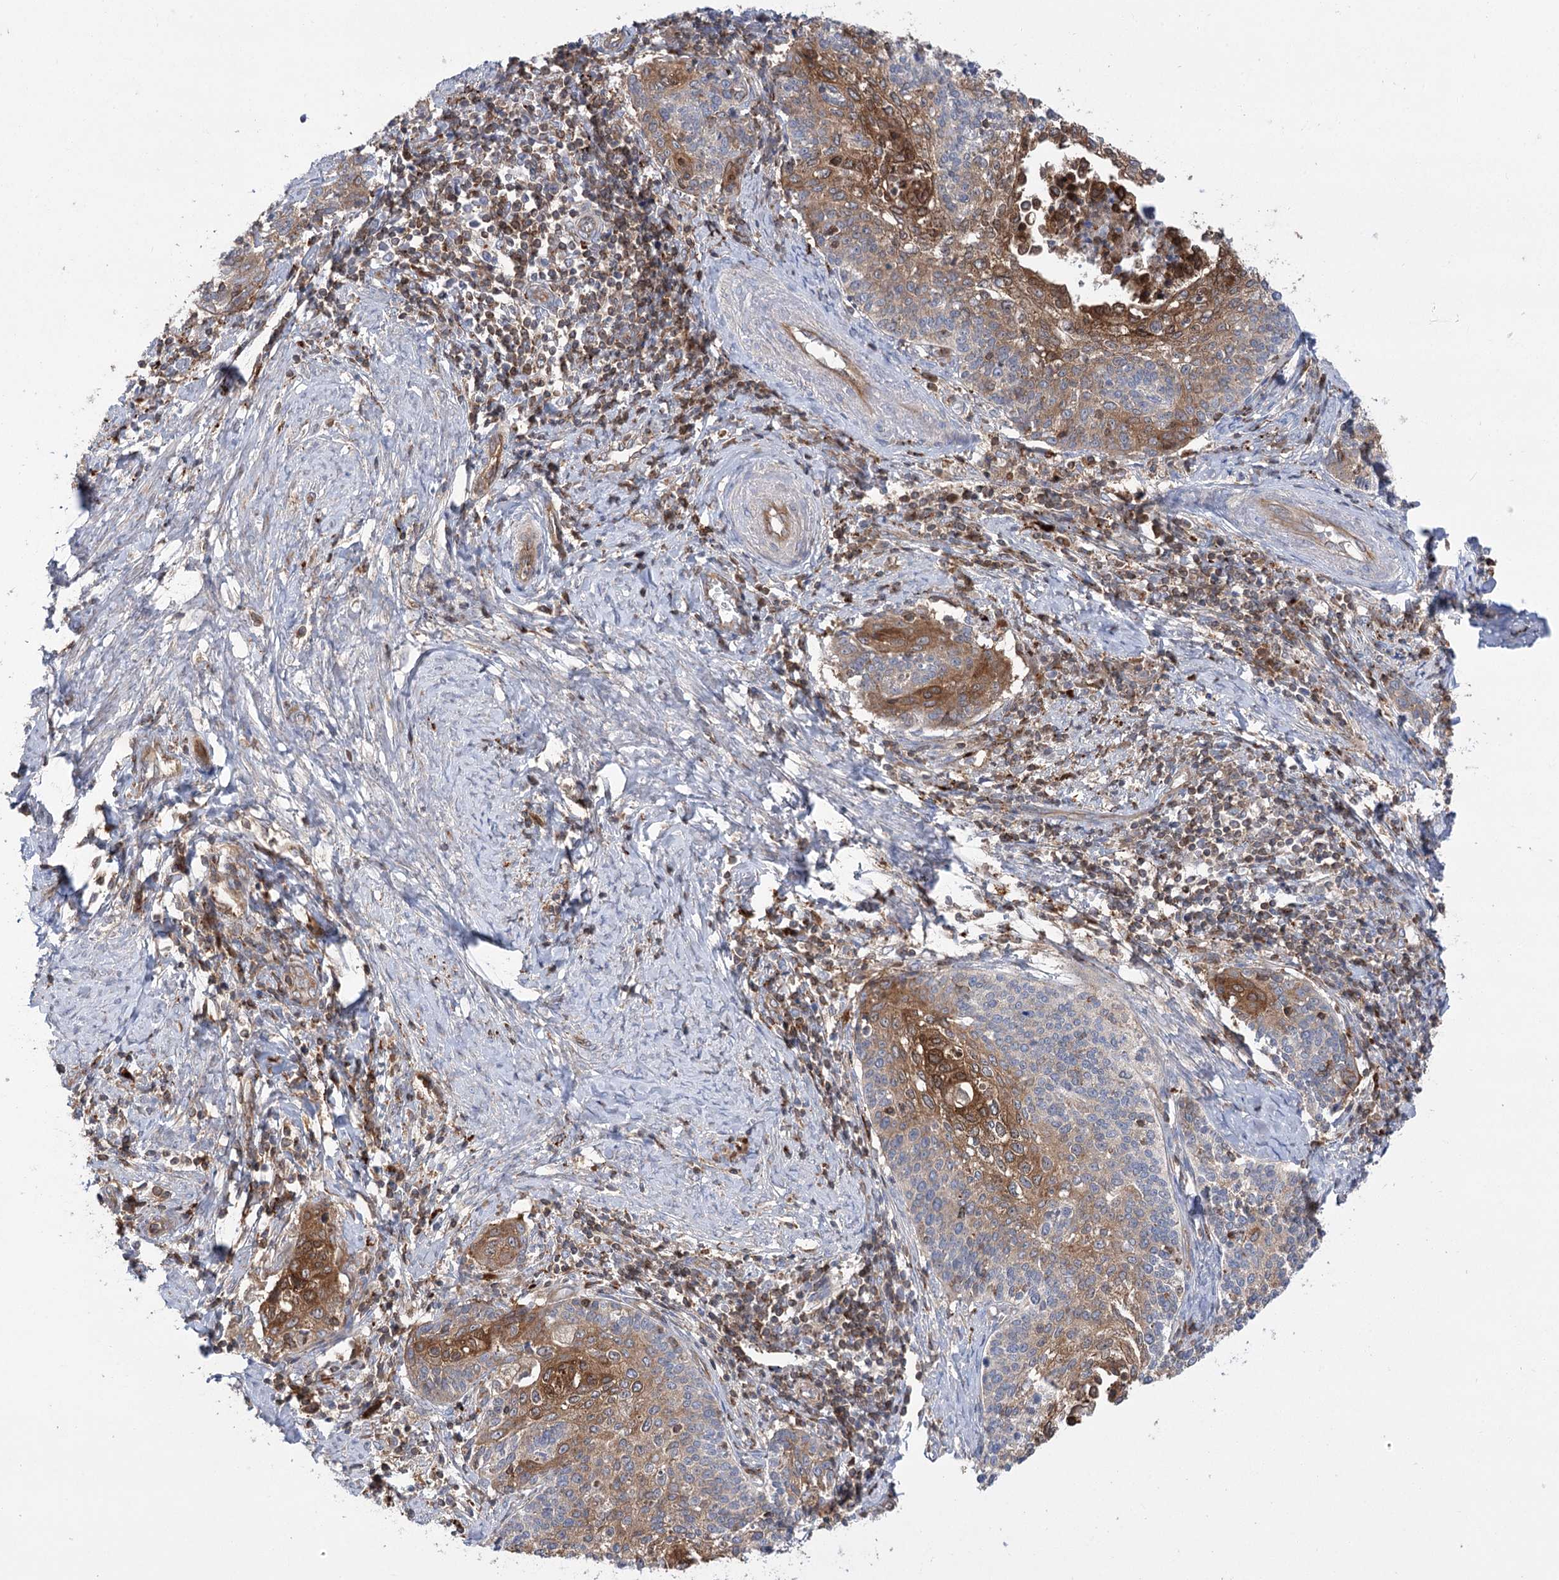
{"staining": {"intensity": "moderate", "quantity": "25%-75%", "location": "cytoplasmic/membranous"}, "tissue": "cervical cancer", "cell_type": "Tumor cells", "image_type": "cancer", "snomed": [{"axis": "morphology", "description": "Squamous cell carcinoma, NOS"}, {"axis": "topography", "description": "Cervix"}], "caption": "Cervical squamous cell carcinoma stained for a protein demonstrates moderate cytoplasmic/membranous positivity in tumor cells.", "gene": "VPS37B", "patient": {"sex": "female", "age": 39}}